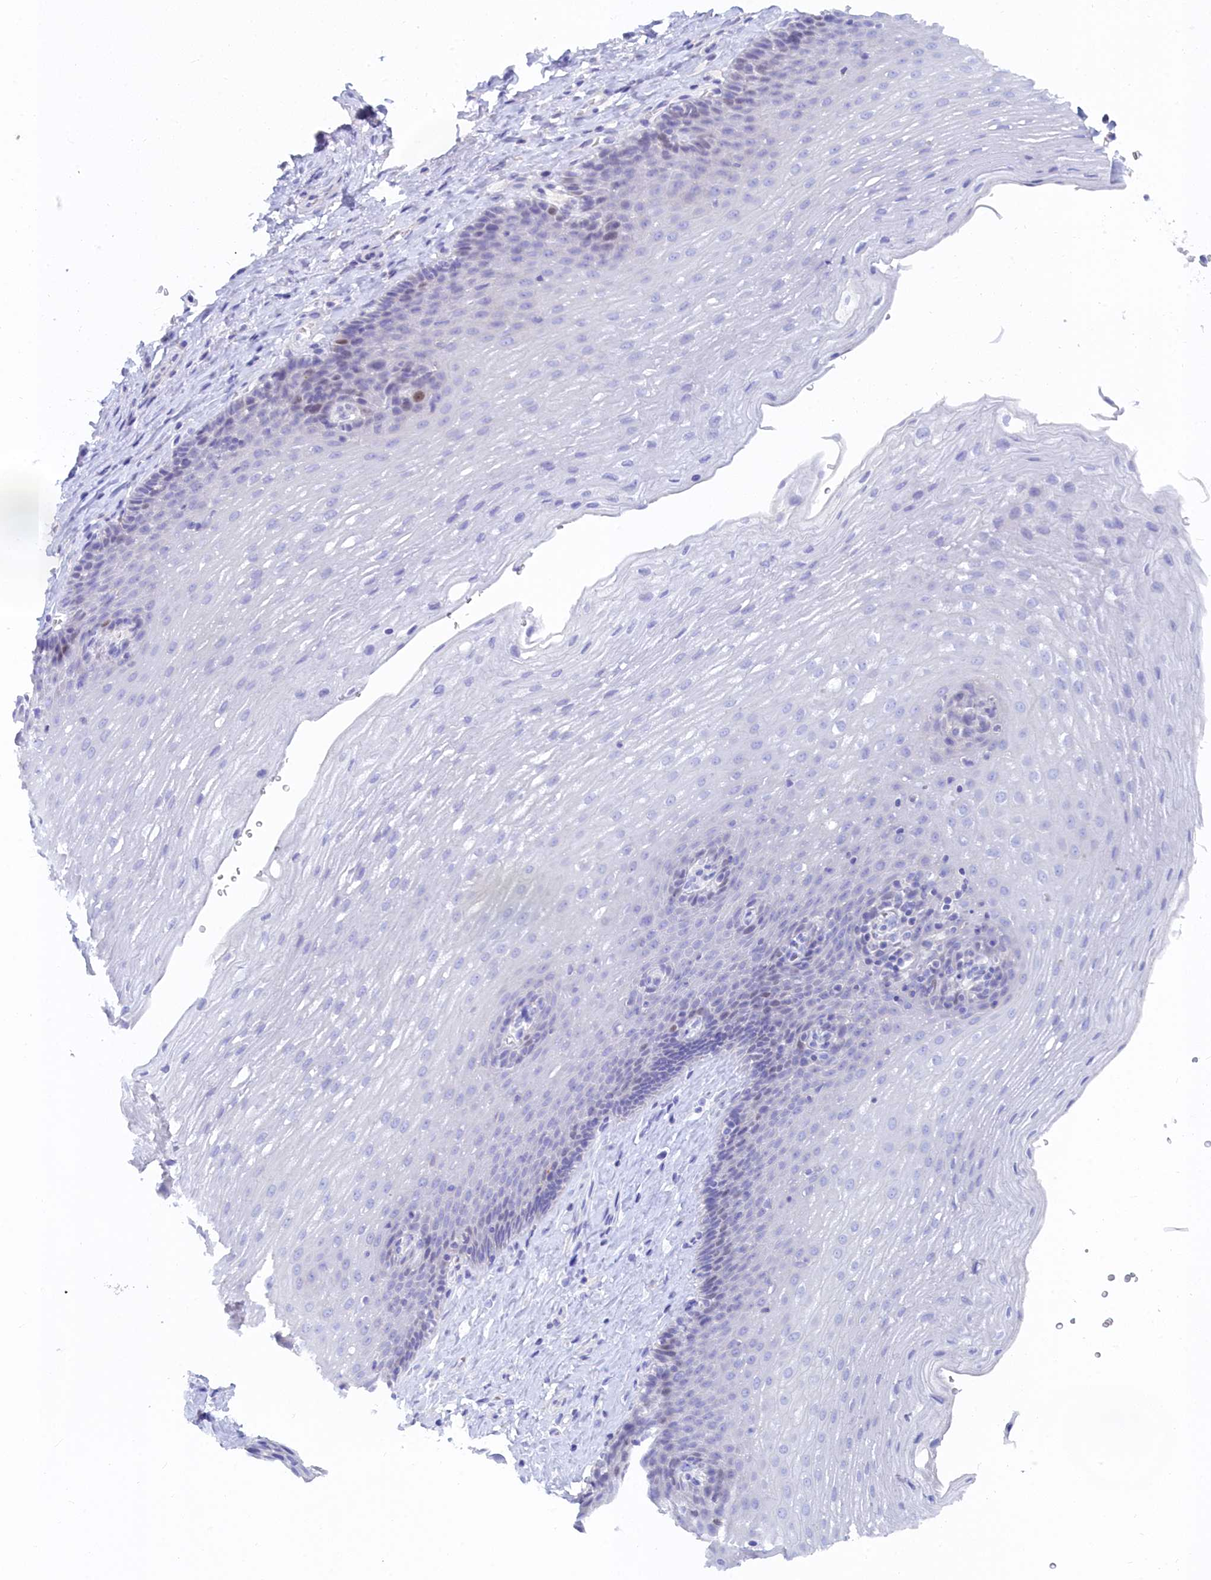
{"staining": {"intensity": "negative", "quantity": "none", "location": "none"}, "tissue": "esophagus", "cell_type": "Squamous epithelial cells", "image_type": "normal", "snomed": [{"axis": "morphology", "description": "Normal tissue, NOS"}, {"axis": "topography", "description": "Esophagus"}], "caption": "High power microscopy micrograph of an immunohistochemistry (IHC) histopathology image of unremarkable esophagus, revealing no significant expression in squamous epithelial cells. (DAB (3,3'-diaminobenzidine) immunohistochemistry visualized using brightfield microscopy, high magnification).", "gene": "TRIM10", "patient": {"sex": "male", "age": 60}}